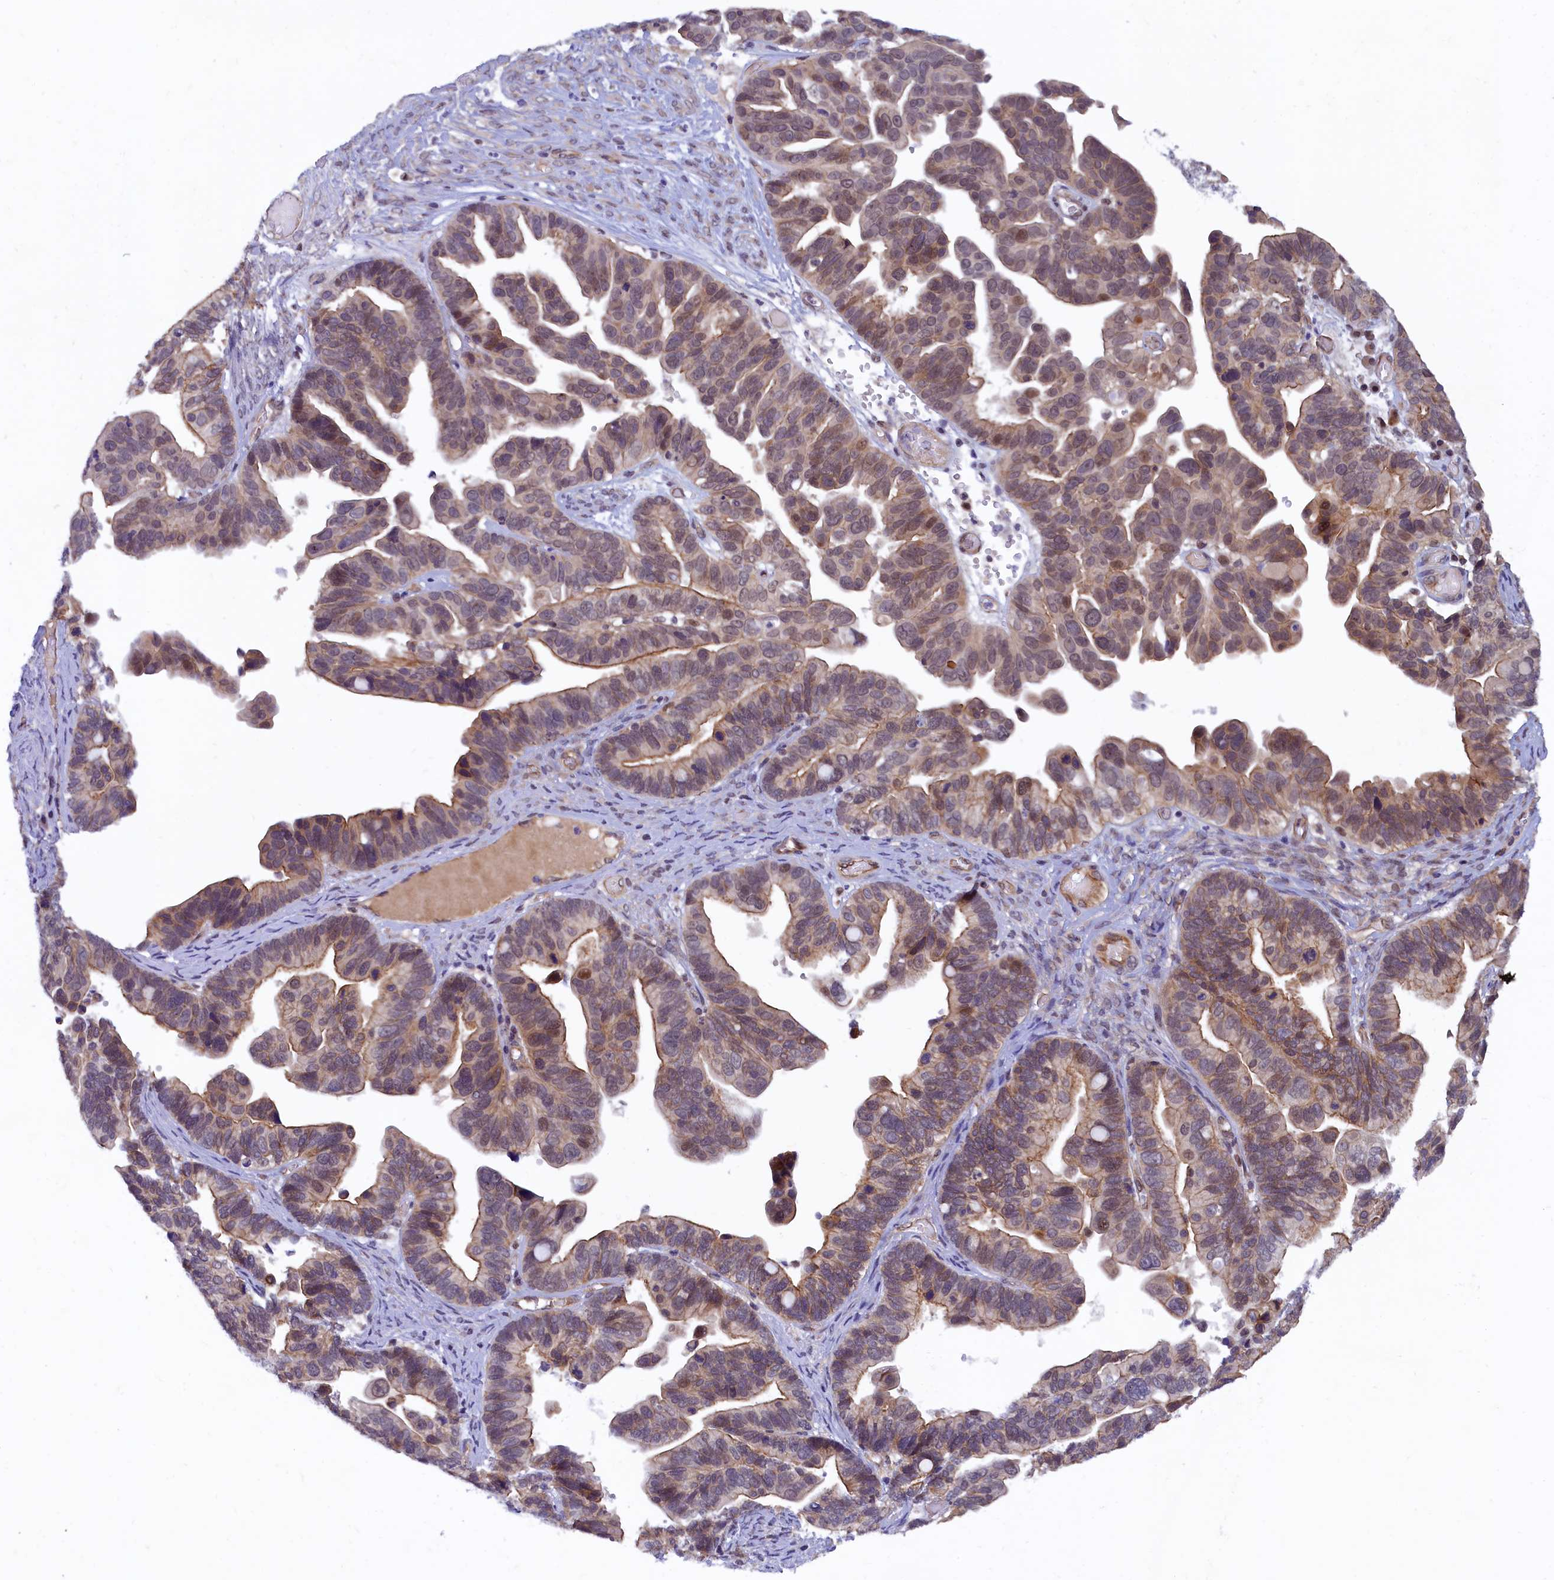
{"staining": {"intensity": "moderate", "quantity": ">75%", "location": "cytoplasmic/membranous"}, "tissue": "ovarian cancer", "cell_type": "Tumor cells", "image_type": "cancer", "snomed": [{"axis": "morphology", "description": "Cystadenocarcinoma, serous, NOS"}, {"axis": "topography", "description": "Ovary"}], "caption": "Human serous cystadenocarcinoma (ovarian) stained for a protein (brown) exhibits moderate cytoplasmic/membranous positive staining in approximately >75% of tumor cells.", "gene": "ARL14EP", "patient": {"sex": "female", "age": 56}}